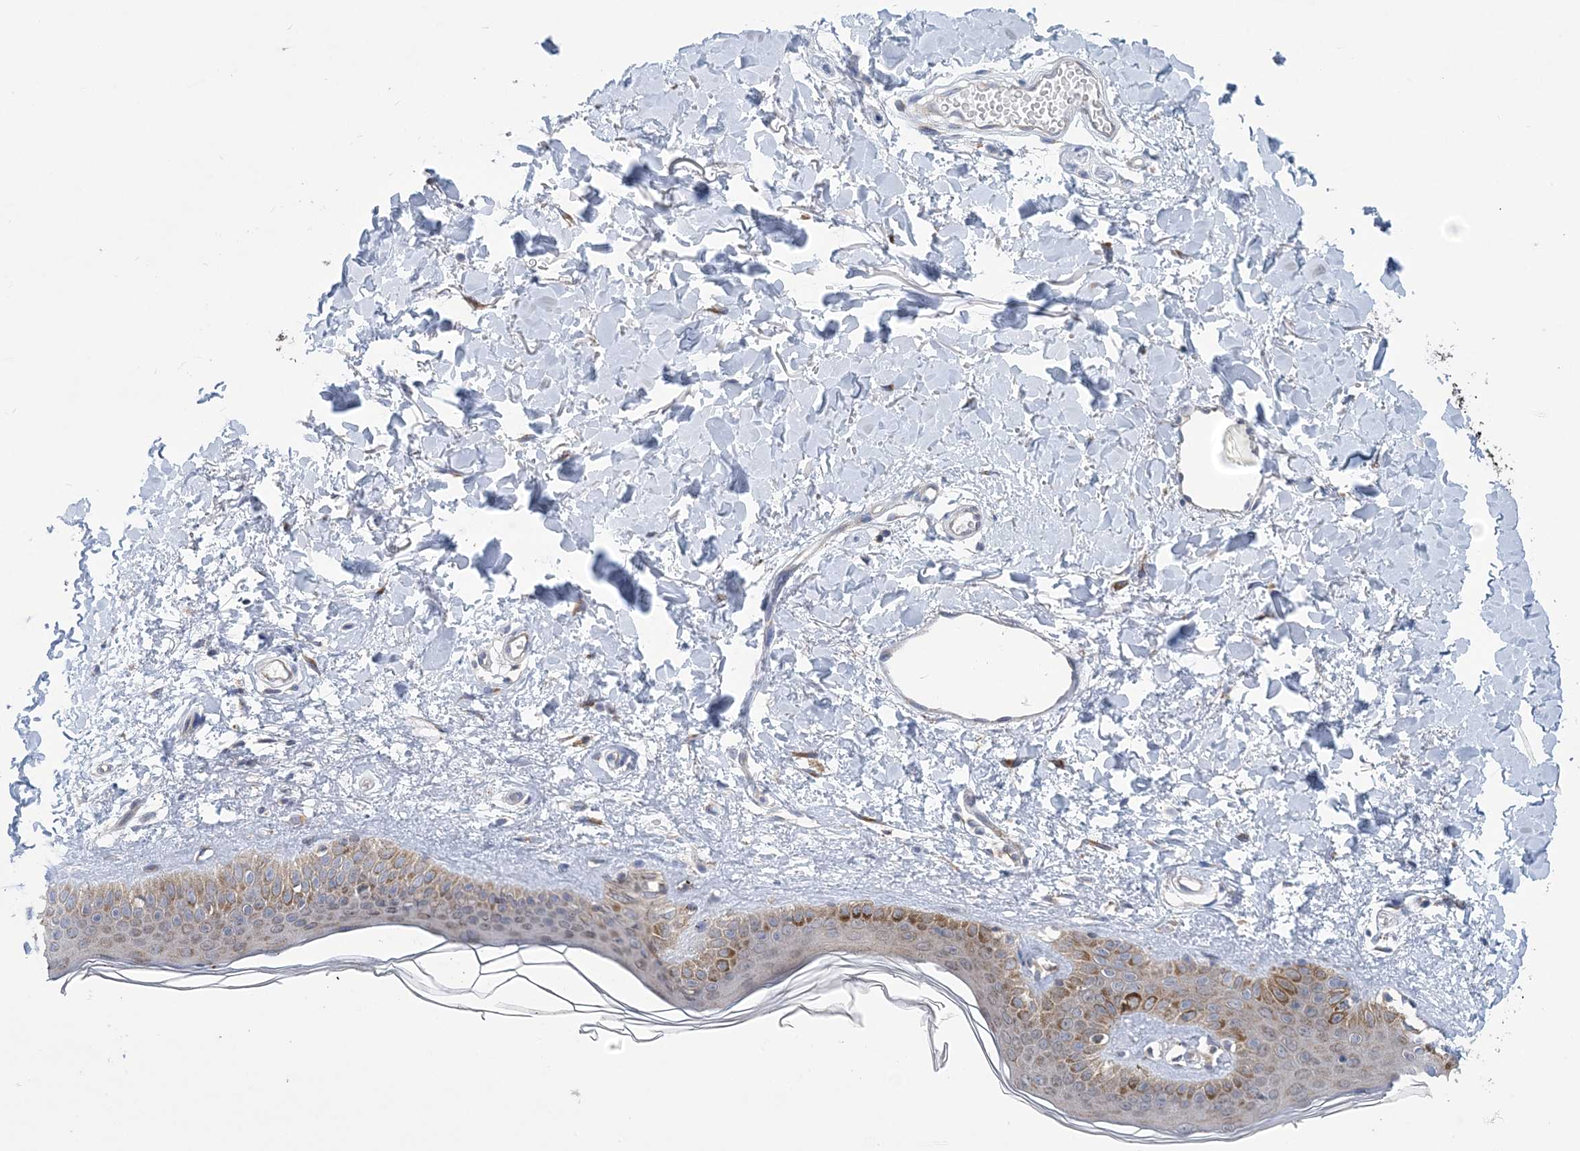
{"staining": {"intensity": "negative", "quantity": "none", "location": "none"}, "tissue": "skin", "cell_type": "Fibroblasts", "image_type": "normal", "snomed": [{"axis": "morphology", "description": "Normal tissue, NOS"}, {"axis": "topography", "description": "Skin"}], "caption": "Photomicrograph shows no protein positivity in fibroblasts of unremarkable skin.", "gene": "COPE", "patient": {"sex": "female", "age": 58}}